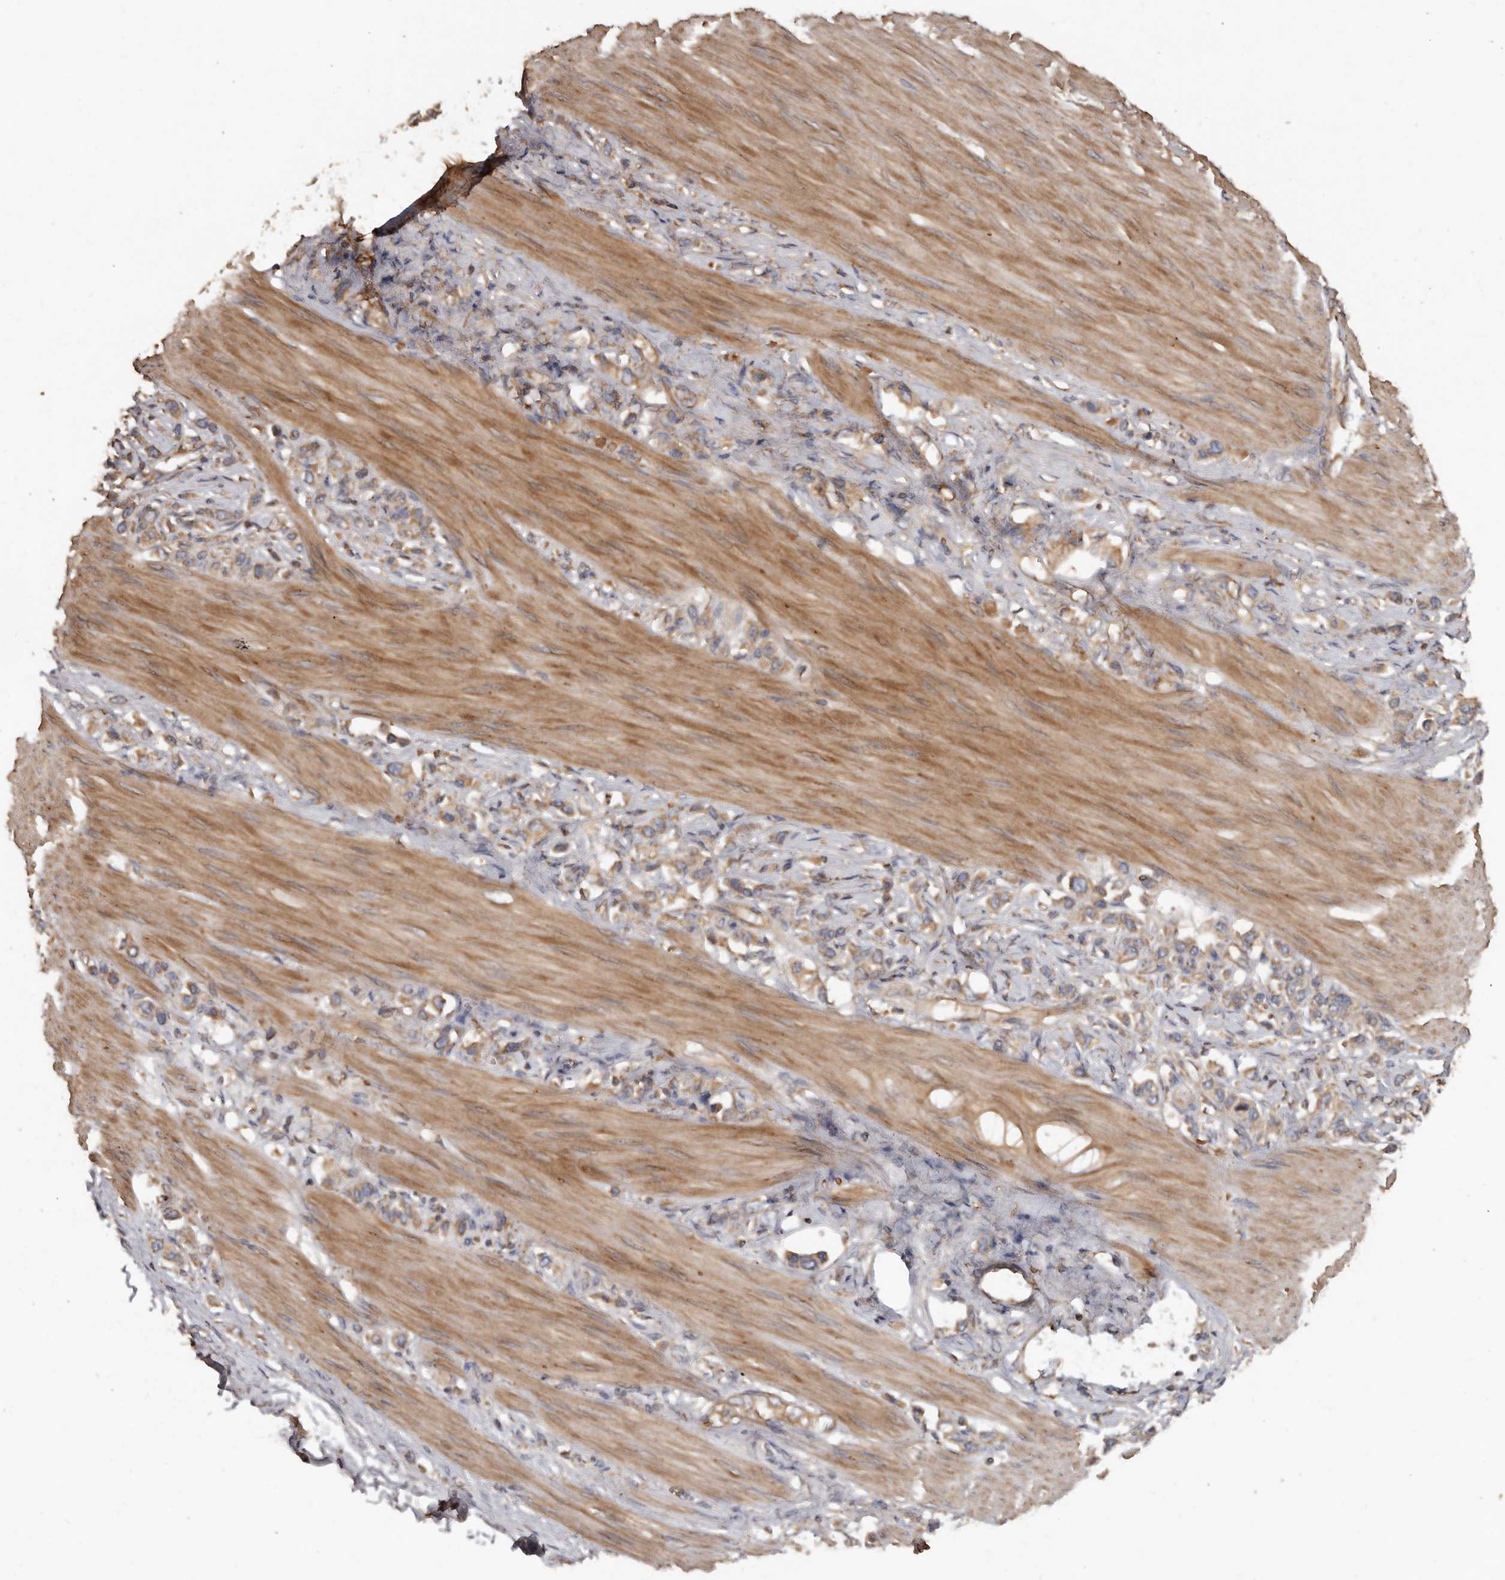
{"staining": {"intensity": "moderate", "quantity": ">75%", "location": "cytoplasmic/membranous"}, "tissue": "stomach cancer", "cell_type": "Tumor cells", "image_type": "cancer", "snomed": [{"axis": "morphology", "description": "Adenocarcinoma, NOS"}, {"axis": "topography", "description": "Stomach"}], "caption": "A photomicrograph of stomach cancer stained for a protein exhibits moderate cytoplasmic/membranous brown staining in tumor cells.", "gene": "FLCN", "patient": {"sex": "female", "age": 65}}